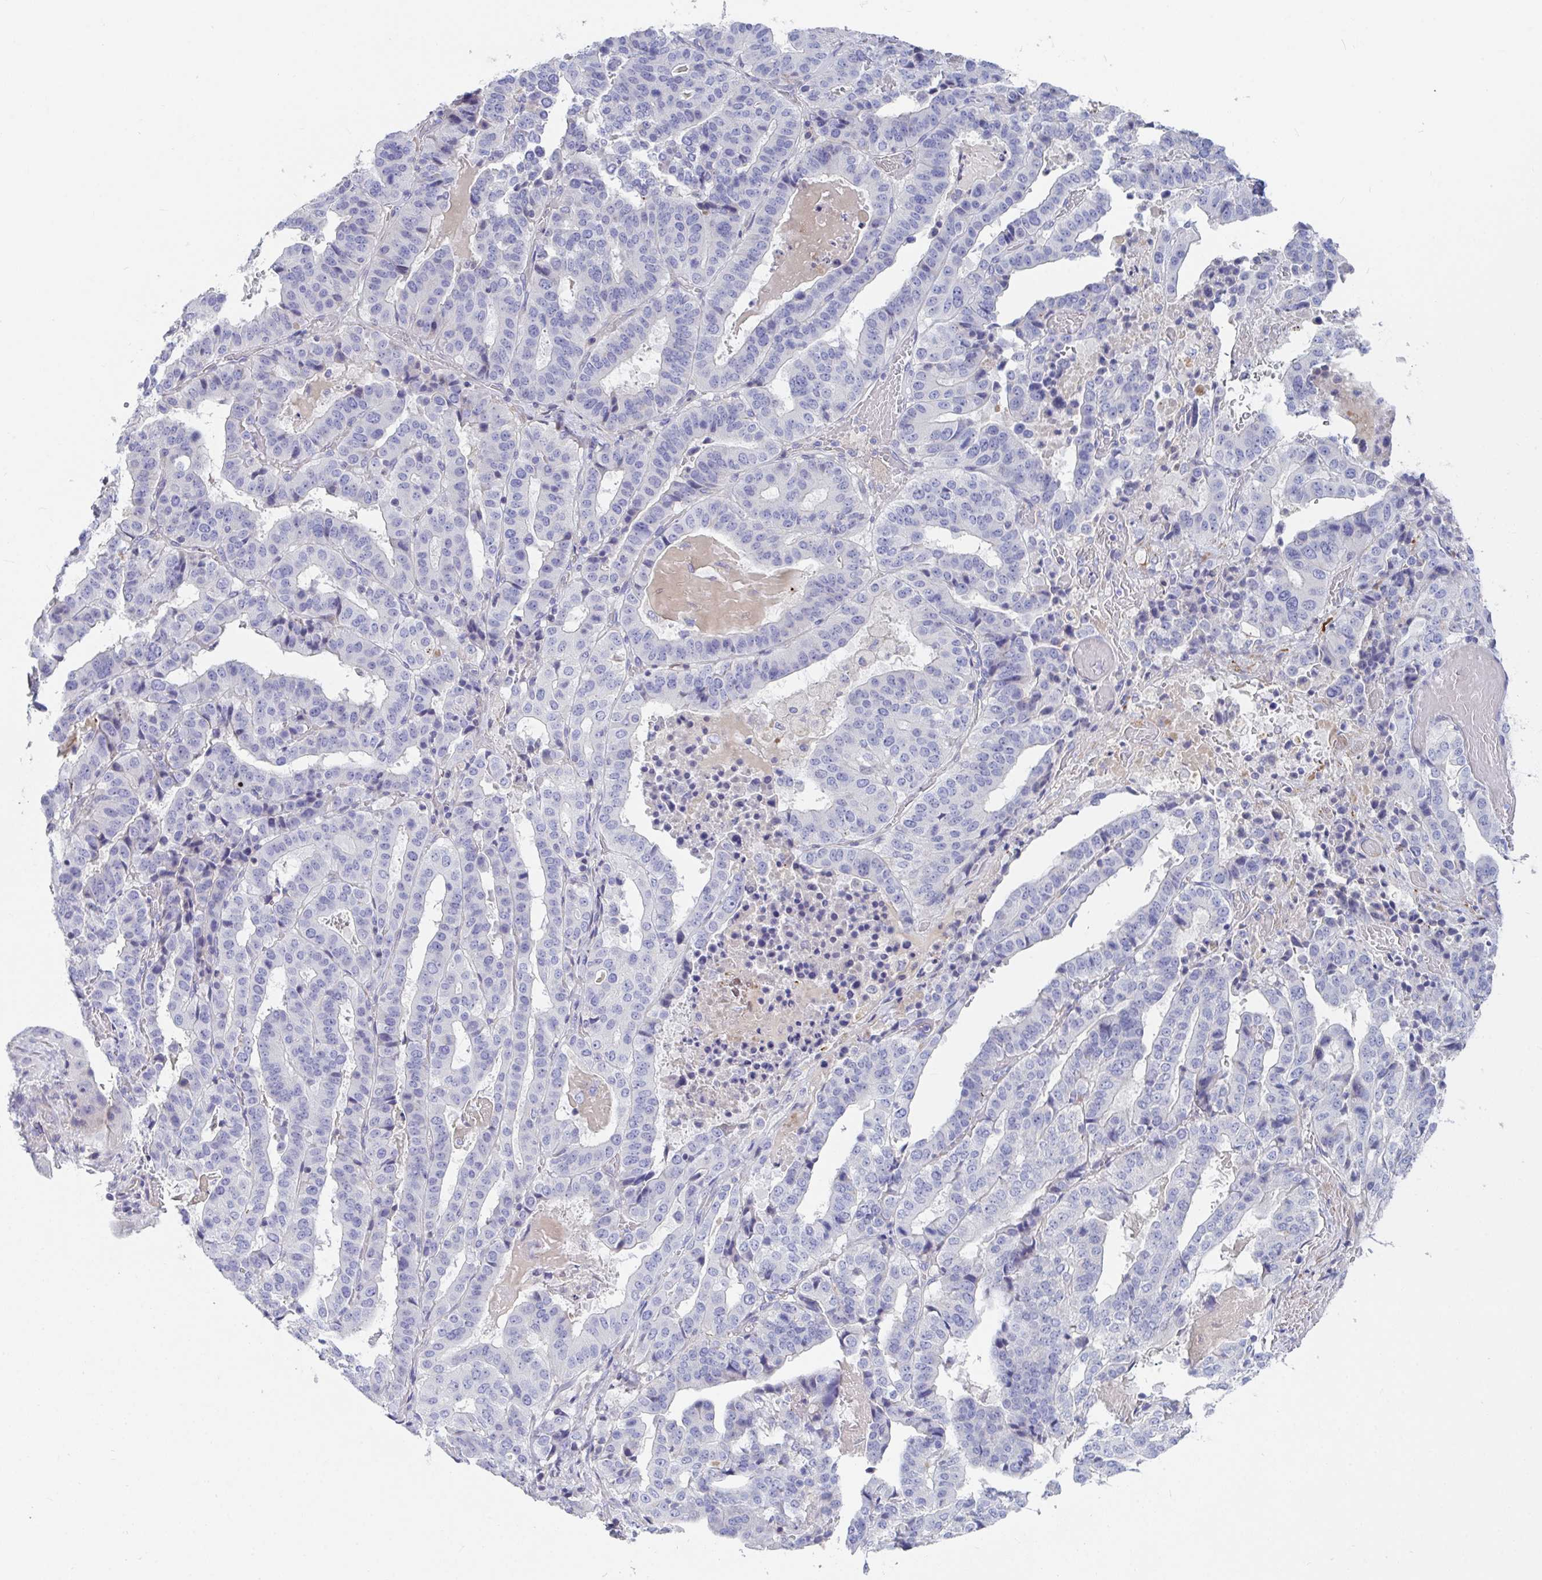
{"staining": {"intensity": "negative", "quantity": "none", "location": "none"}, "tissue": "stomach cancer", "cell_type": "Tumor cells", "image_type": "cancer", "snomed": [{"axis": "morphology", "description": "Adenocarcinoma, NOS"}, {"axis": "topography", "description": "Stomach"}], "caption": "Stomach cancer stained for a protein using immunohistochemistry exhibits no staining tumor cells.", "gene": "ZNF561", "patient": {"sex": "male", "age": 48}}